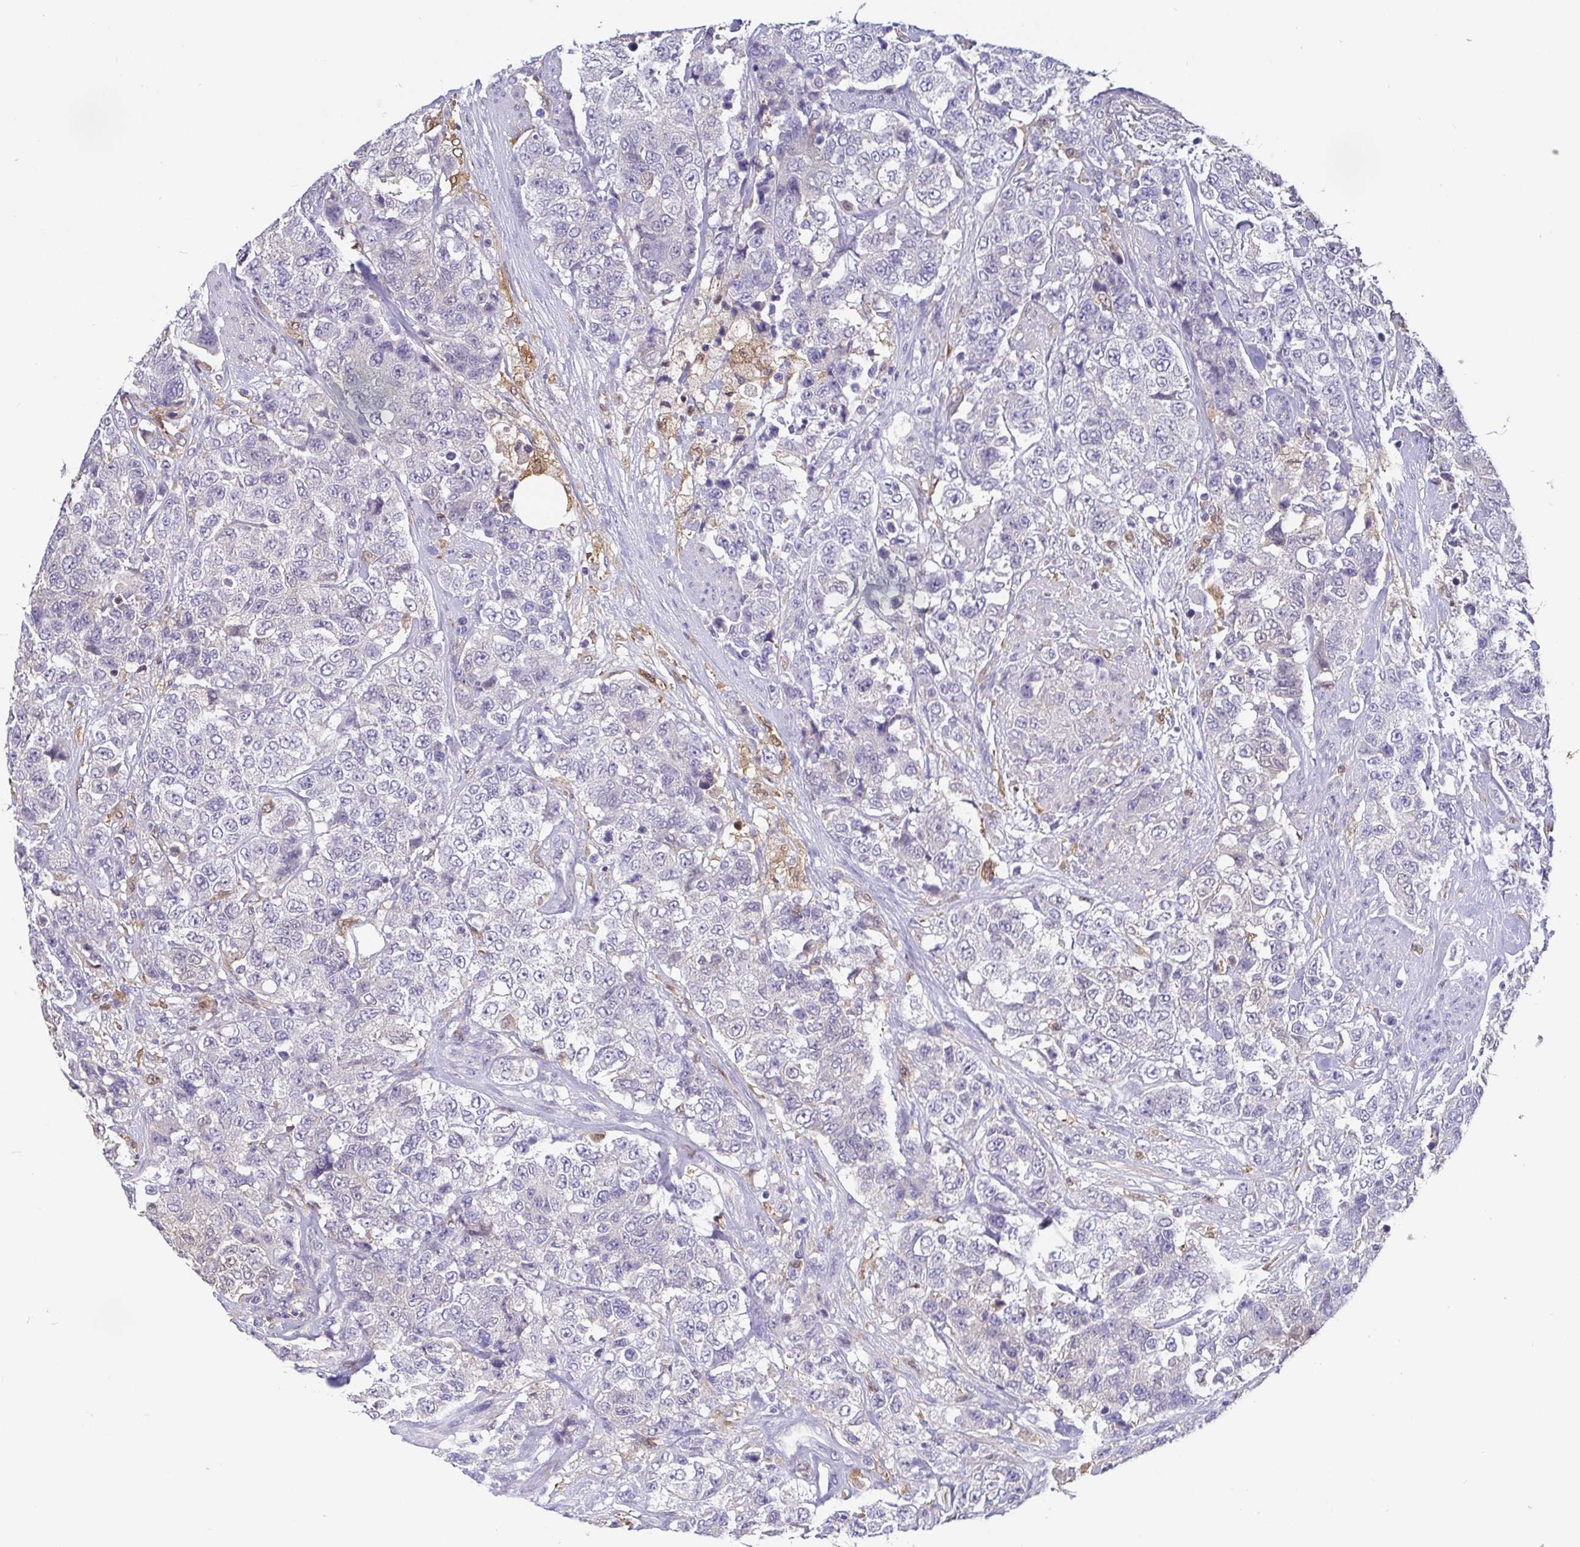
{"staining": {"intensity": "negative", "quantity": "none", "location": "none"}, "tissue": "urothelial cancer", "cell_type": "Tumor cells", "image_type": "cancer", "snomed": [{"axis": "morphology", "description": "Urothelial carcinoma, High grade"}, {"axis": "topography", "description": "Urinary bladder"}], "caption": "High power microscopy image of an immunohistochemistry photomicrograph of urothelial cancer, revealing no significant staining in tumor cells.", "gene": "IDH1", "patient": {"sex": "female", "age": 78}}